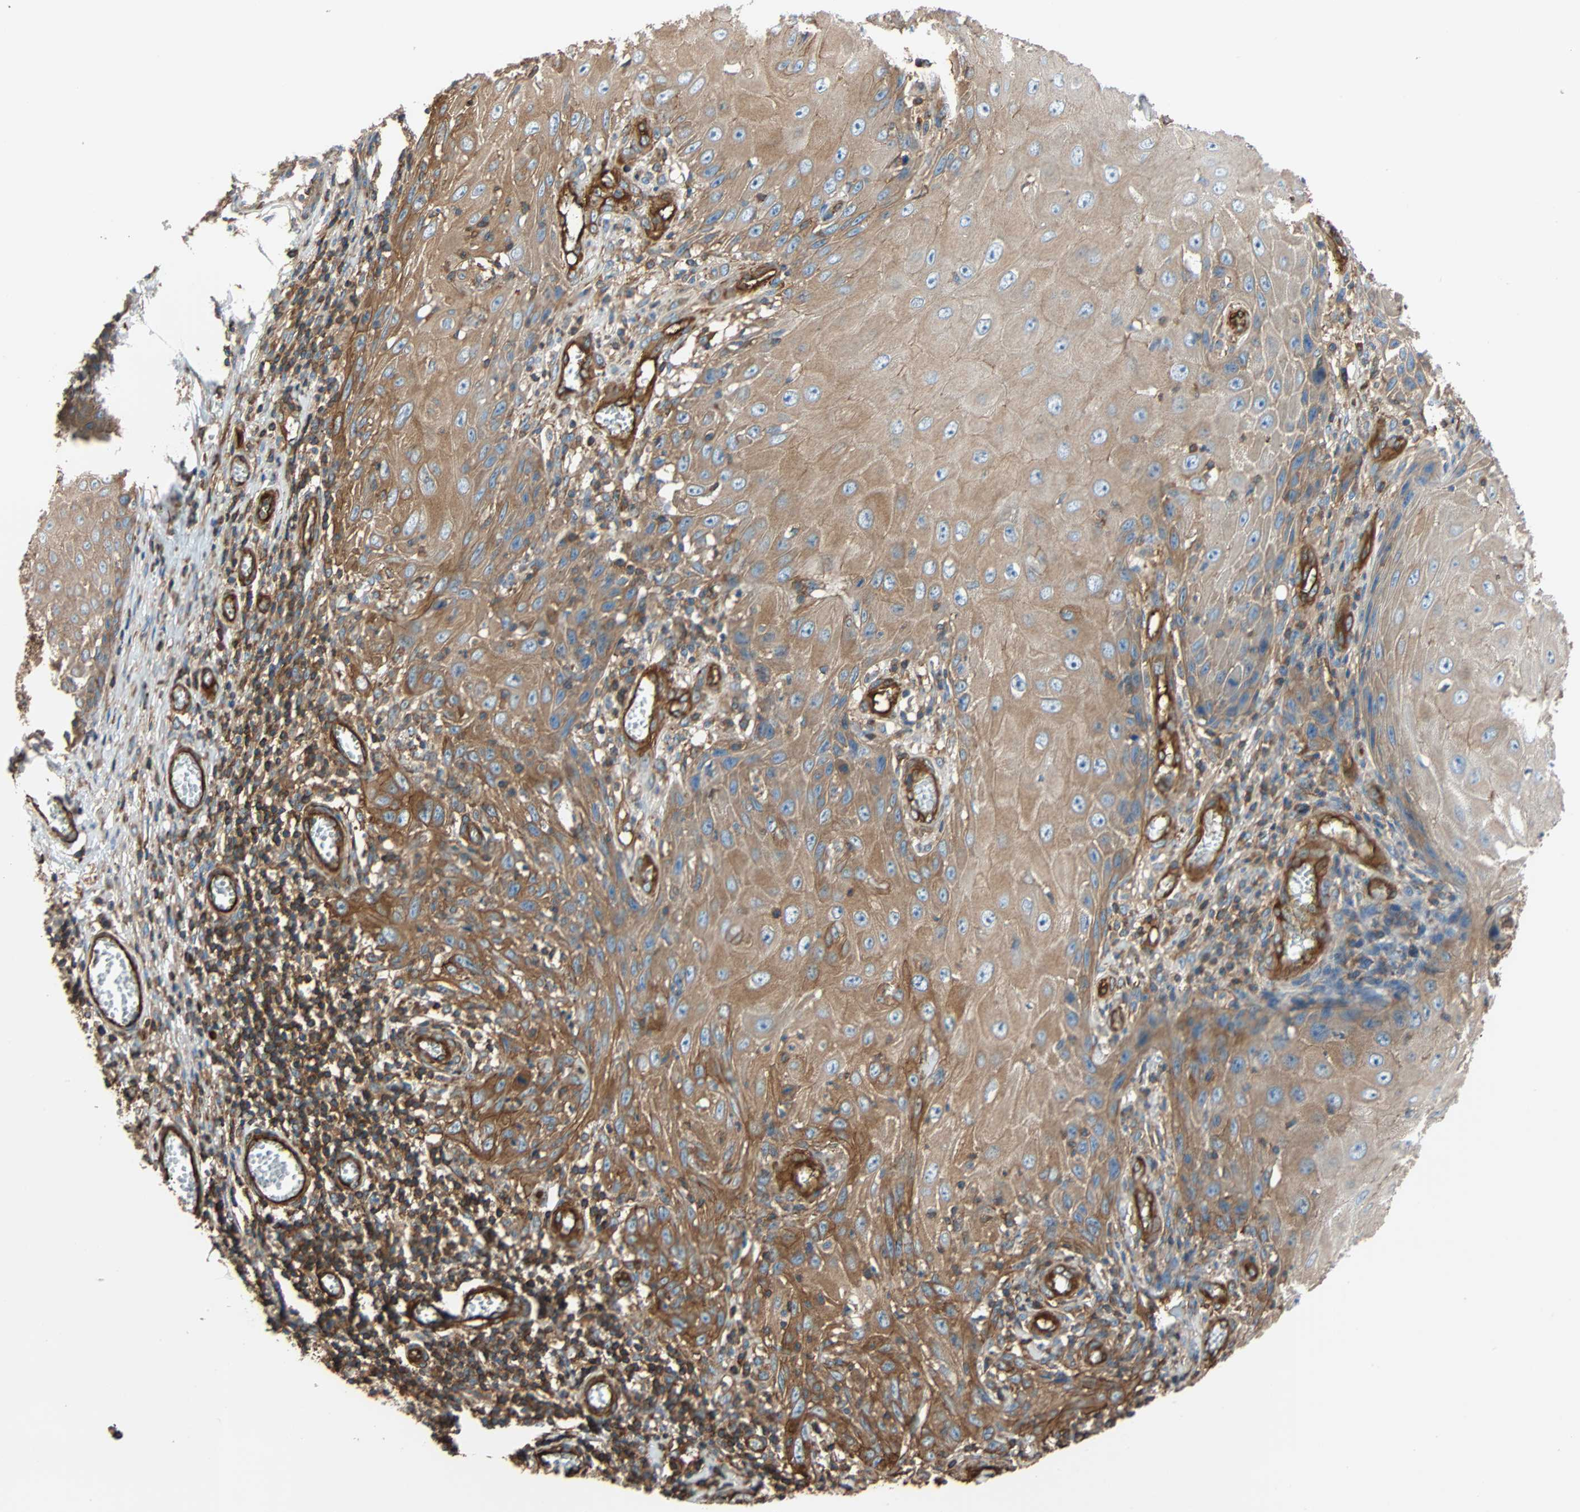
{"staining": {"intensity": "moderate", "quantity": ">75%", "location": "cytoplasmic/membranous"}, "tissue": "skin cancer", "cell_type": "Tumor cells", "image_type": "cancer", "snomed": [{"axis": "morphology", "description": "Squamous cell carcinoma, NOS"}, {"axis": "topography", "description": "Skin"}], "caption": "About >75% of tumor cells in human skin squamous cell carcinoma exhibit moderate cytoplasmic/membranous protein staining as visualized by brown immunohistochemical staining.", "gene": "GALNT10", "patient": {"sex": "female", "age": 73}}